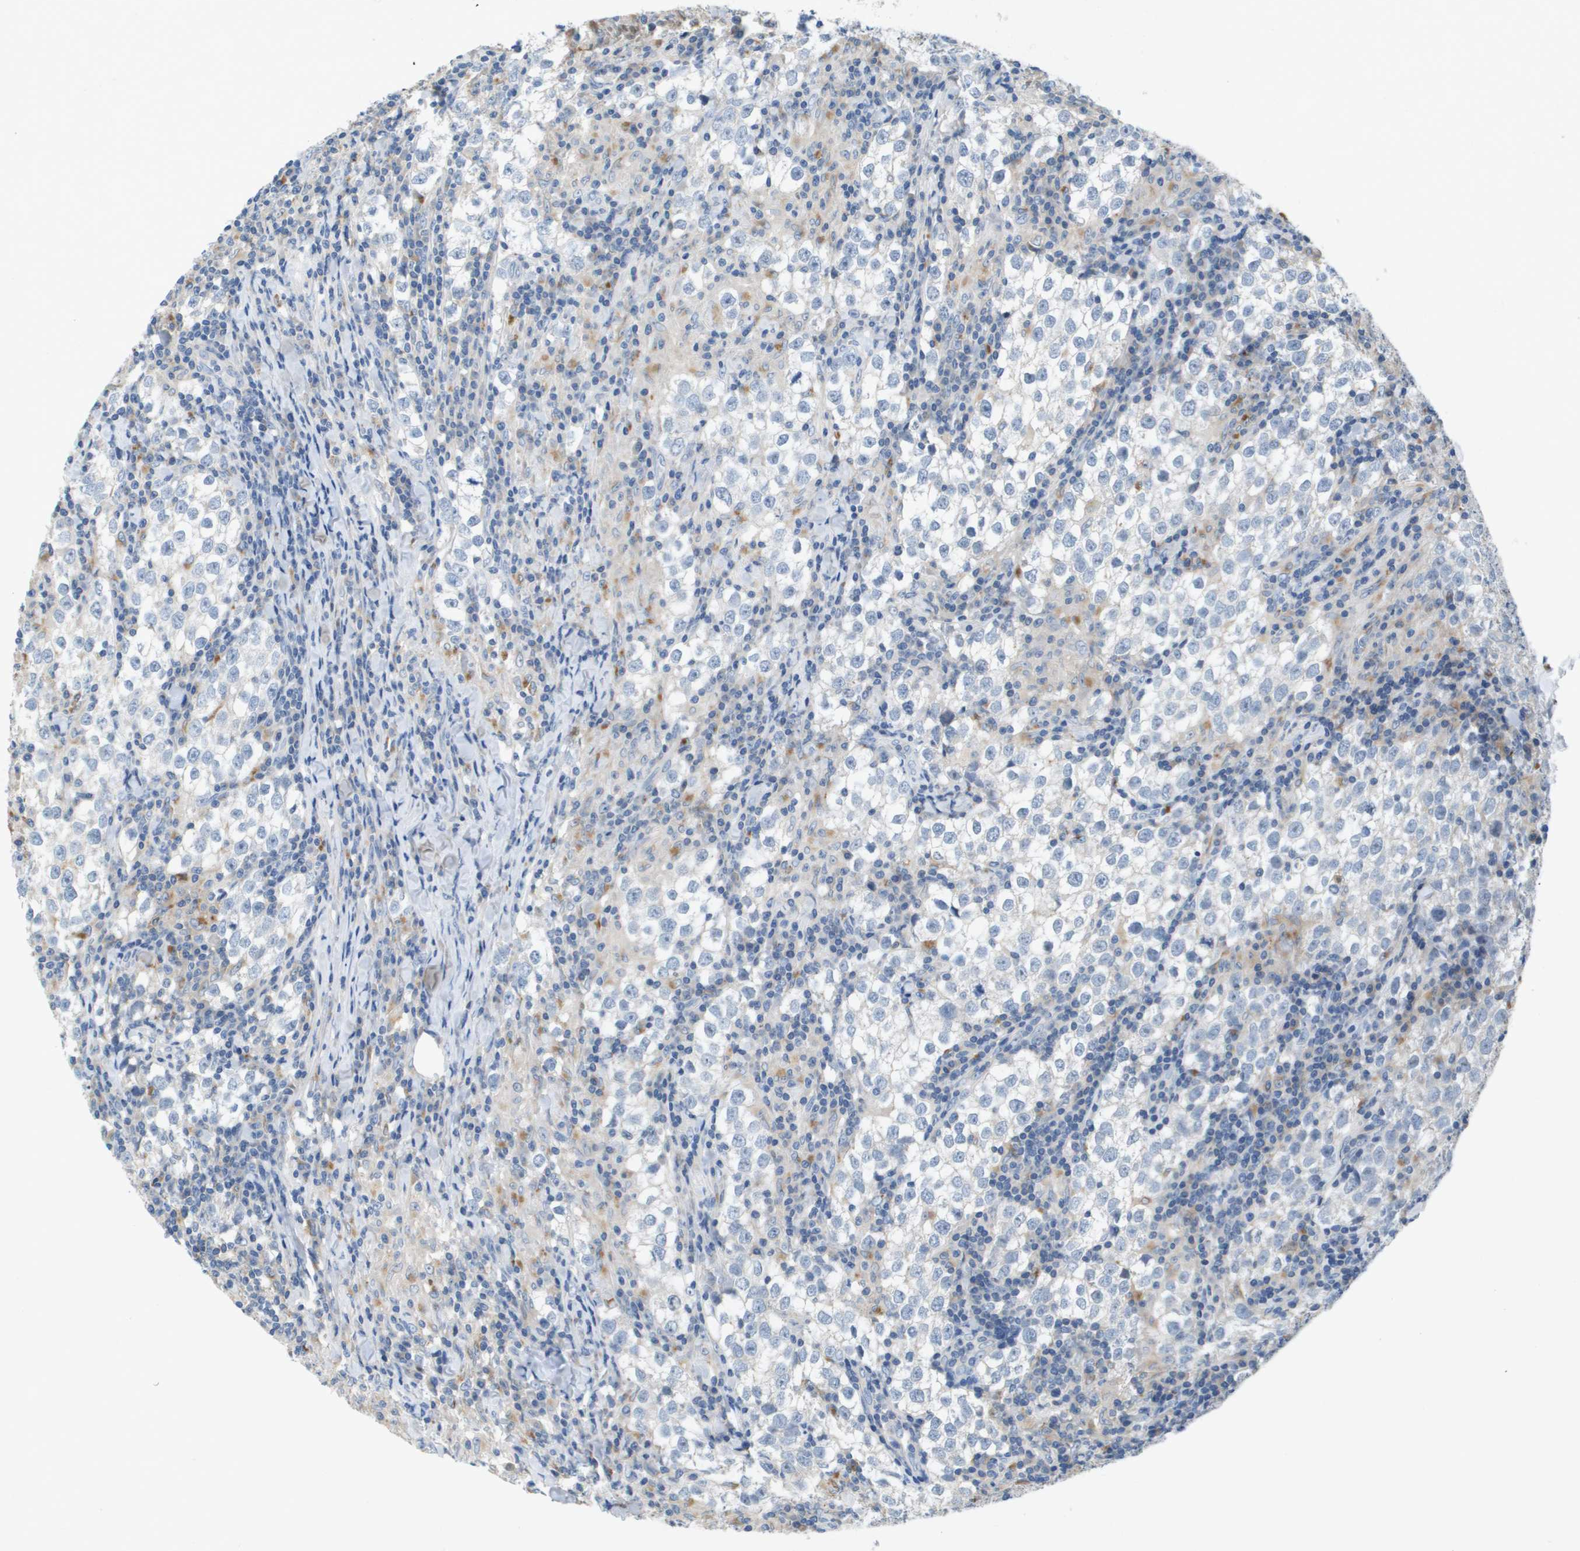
{"staining": {"intensity": "negative", "quantity": "none", "location": "none"}, "tissue": "testis cancer", "cell_type": "Tumor cells", "image_type": "cancer", "snomed": [{"axis": "morphology", "description": "Seminoma, NOS"}, {"axis": "morphology", "description": "Carcinoma, Embryonal, NOS"}, {"axis": "topography", "description": "Testis"}], "caption": "There is no significant positivity in tumor cells of embryonal carcinoma (testis).", "gene": "B3GNT5", "patient": {"sex": "male", "age": 36}}